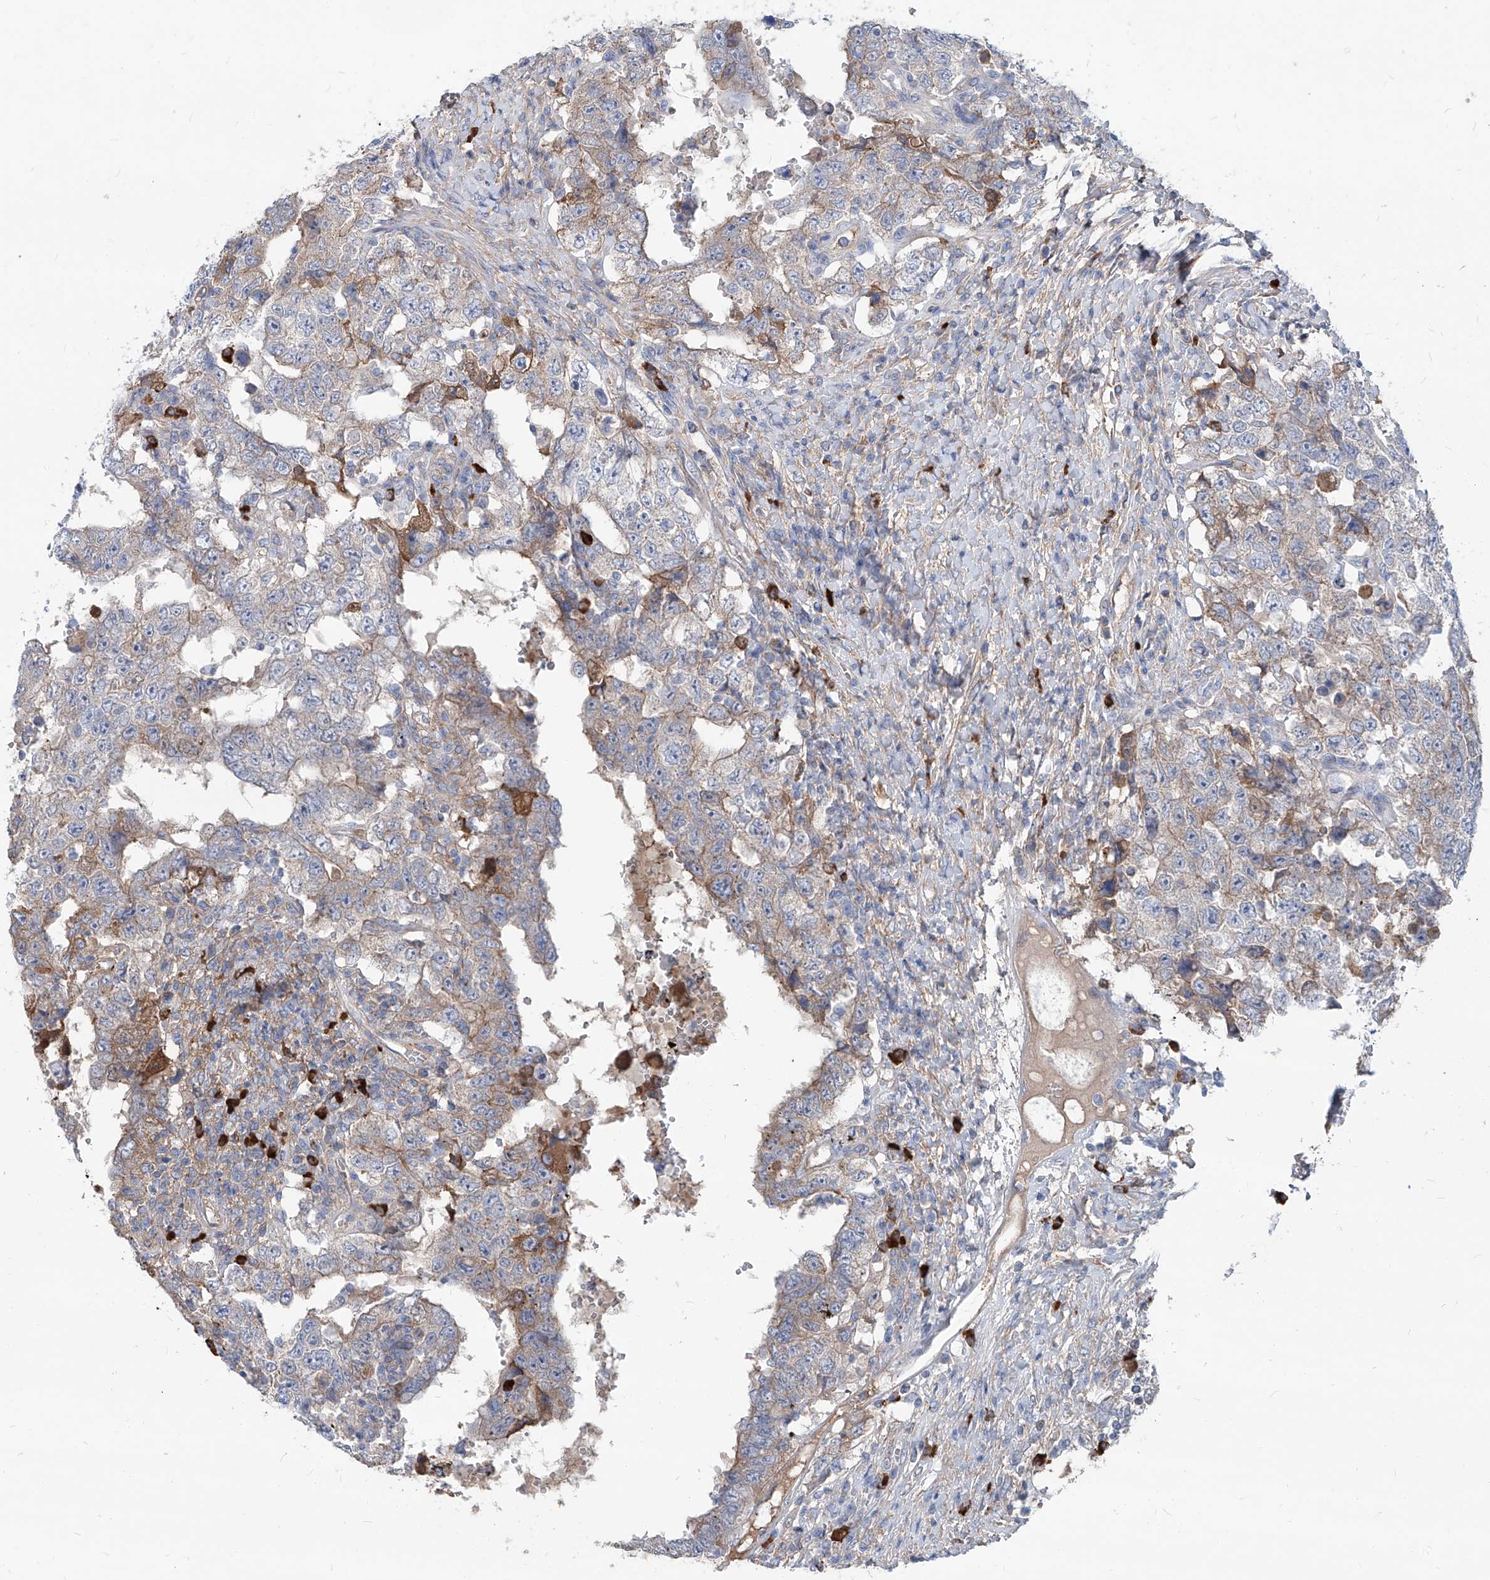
{"staining": {"intensity": "moderate", "quantity": "<25%", "location": "cytoplasmic/membranous"}, "tissue": "testis cancer", "cell_type": "Tumor cells", "image_type": "cancer", "snomed": [{"axis": "morphology", "description": "Carcinoma, Embryonal, NOS"}, {"axis": "topography", "description": "Testis"}], "caption": "Immunohistochemical staining of human testis cancer demonstrates moderate cytoplasmic/membranous protein staining in about <25% of tumor cells.", "gene": "AKAP10", "patient": {"sex": "male", "age": 26}}